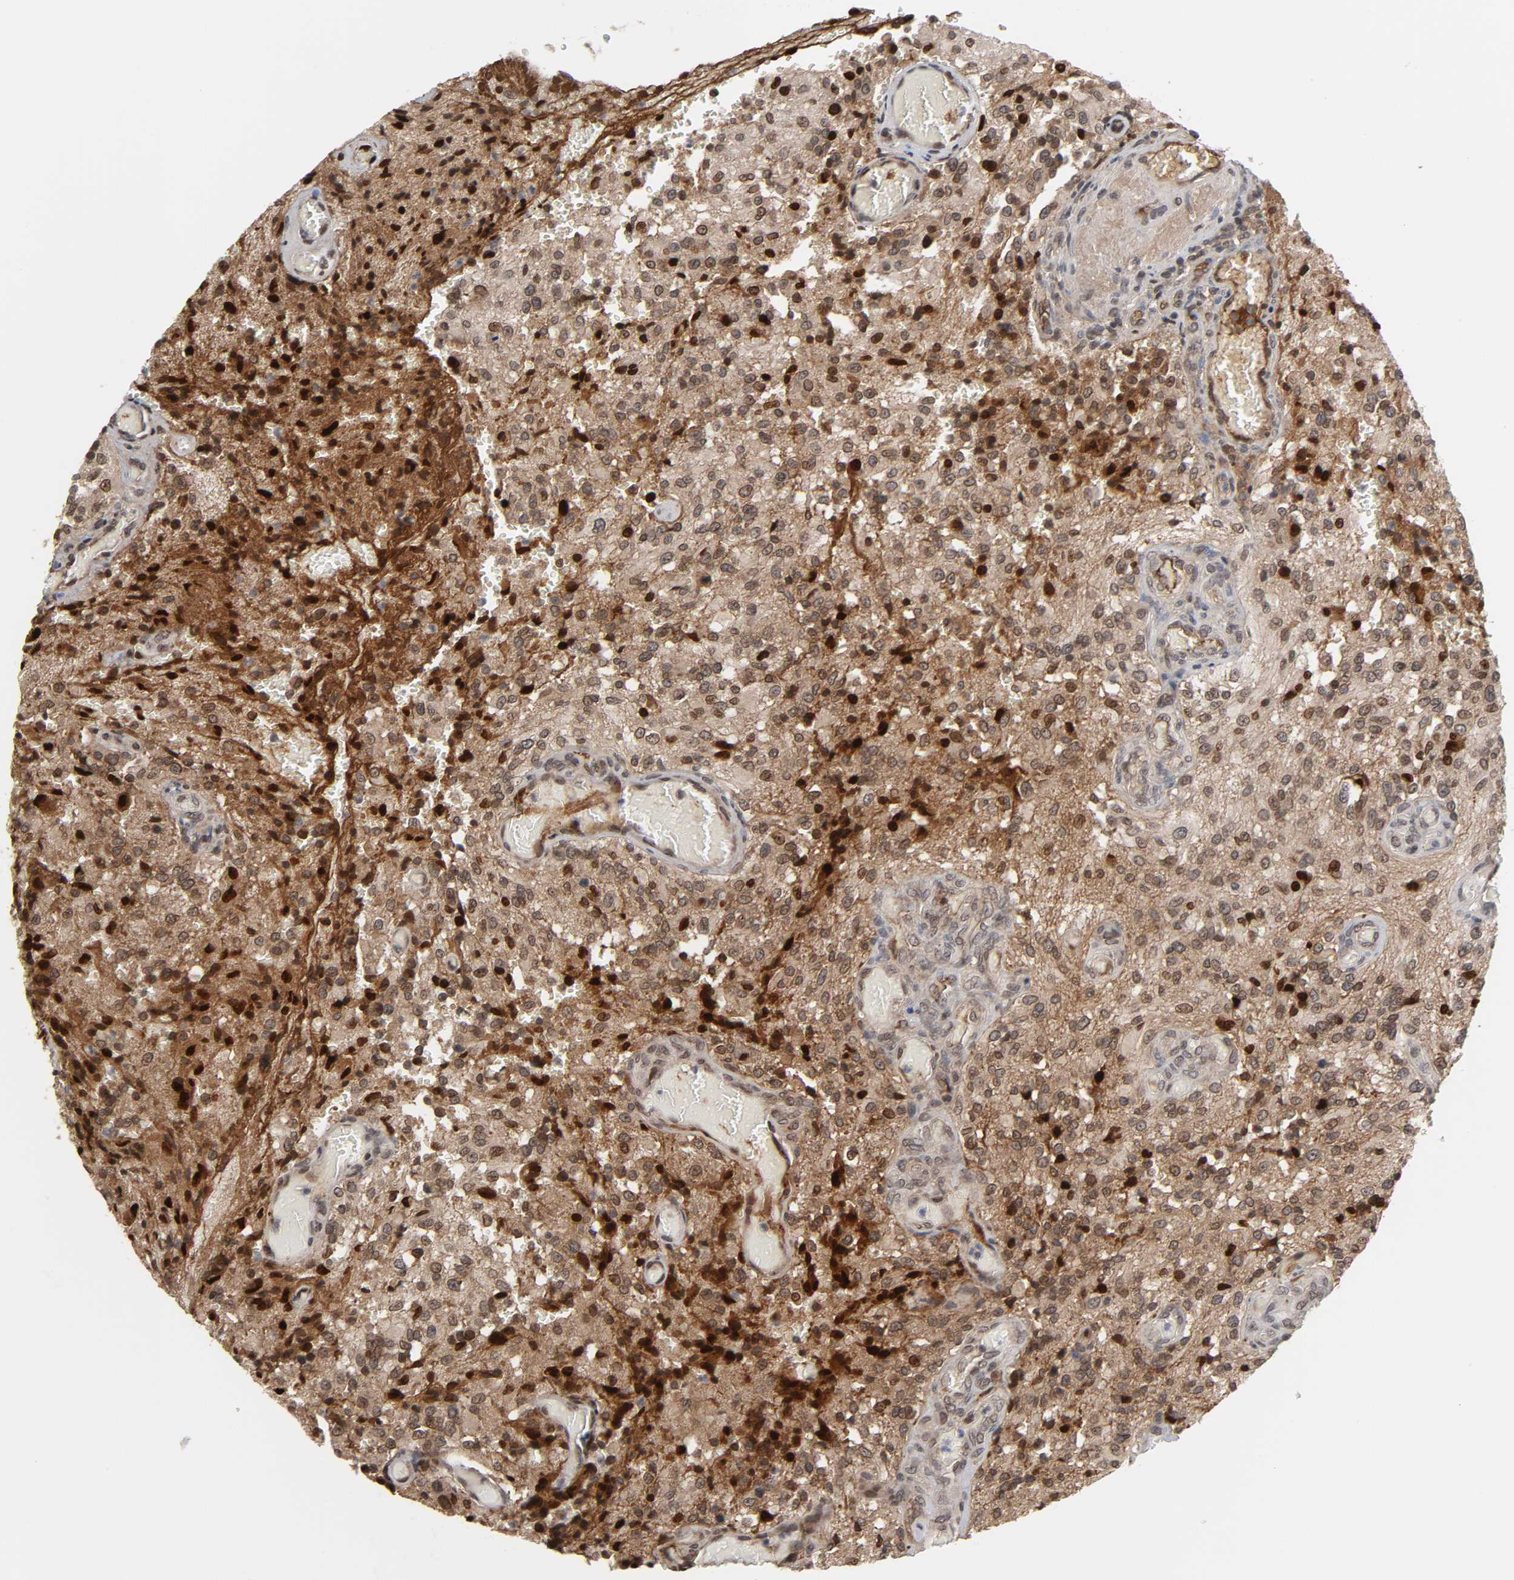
{"staining": {"intensity": "strong", "quantity": ">75%", "location": "cytoplasmic/membranous,nuclear"}, "tissue": "glioma", "cell_type": "Tumor cells", "image_type": "cancer", "snomed": [{"axis": "morphology", "description": "Normal tissue, NOS"}, {"axis": "morphology", "description": "Glioma, malignant, High grade"}, {"axis": "topography", "description": "Cerebral cortex"}], "caption": "Immunohistochemical staining of glioma reveals strong cytoplasmic/membranous and nuclear protein positivity in about >75% of tumor cells. (brown staining indicates protein expression, while blue staining denotes nuclei).", "gene": "CPN2", "patient": {"sex": "male", "age": 56}}